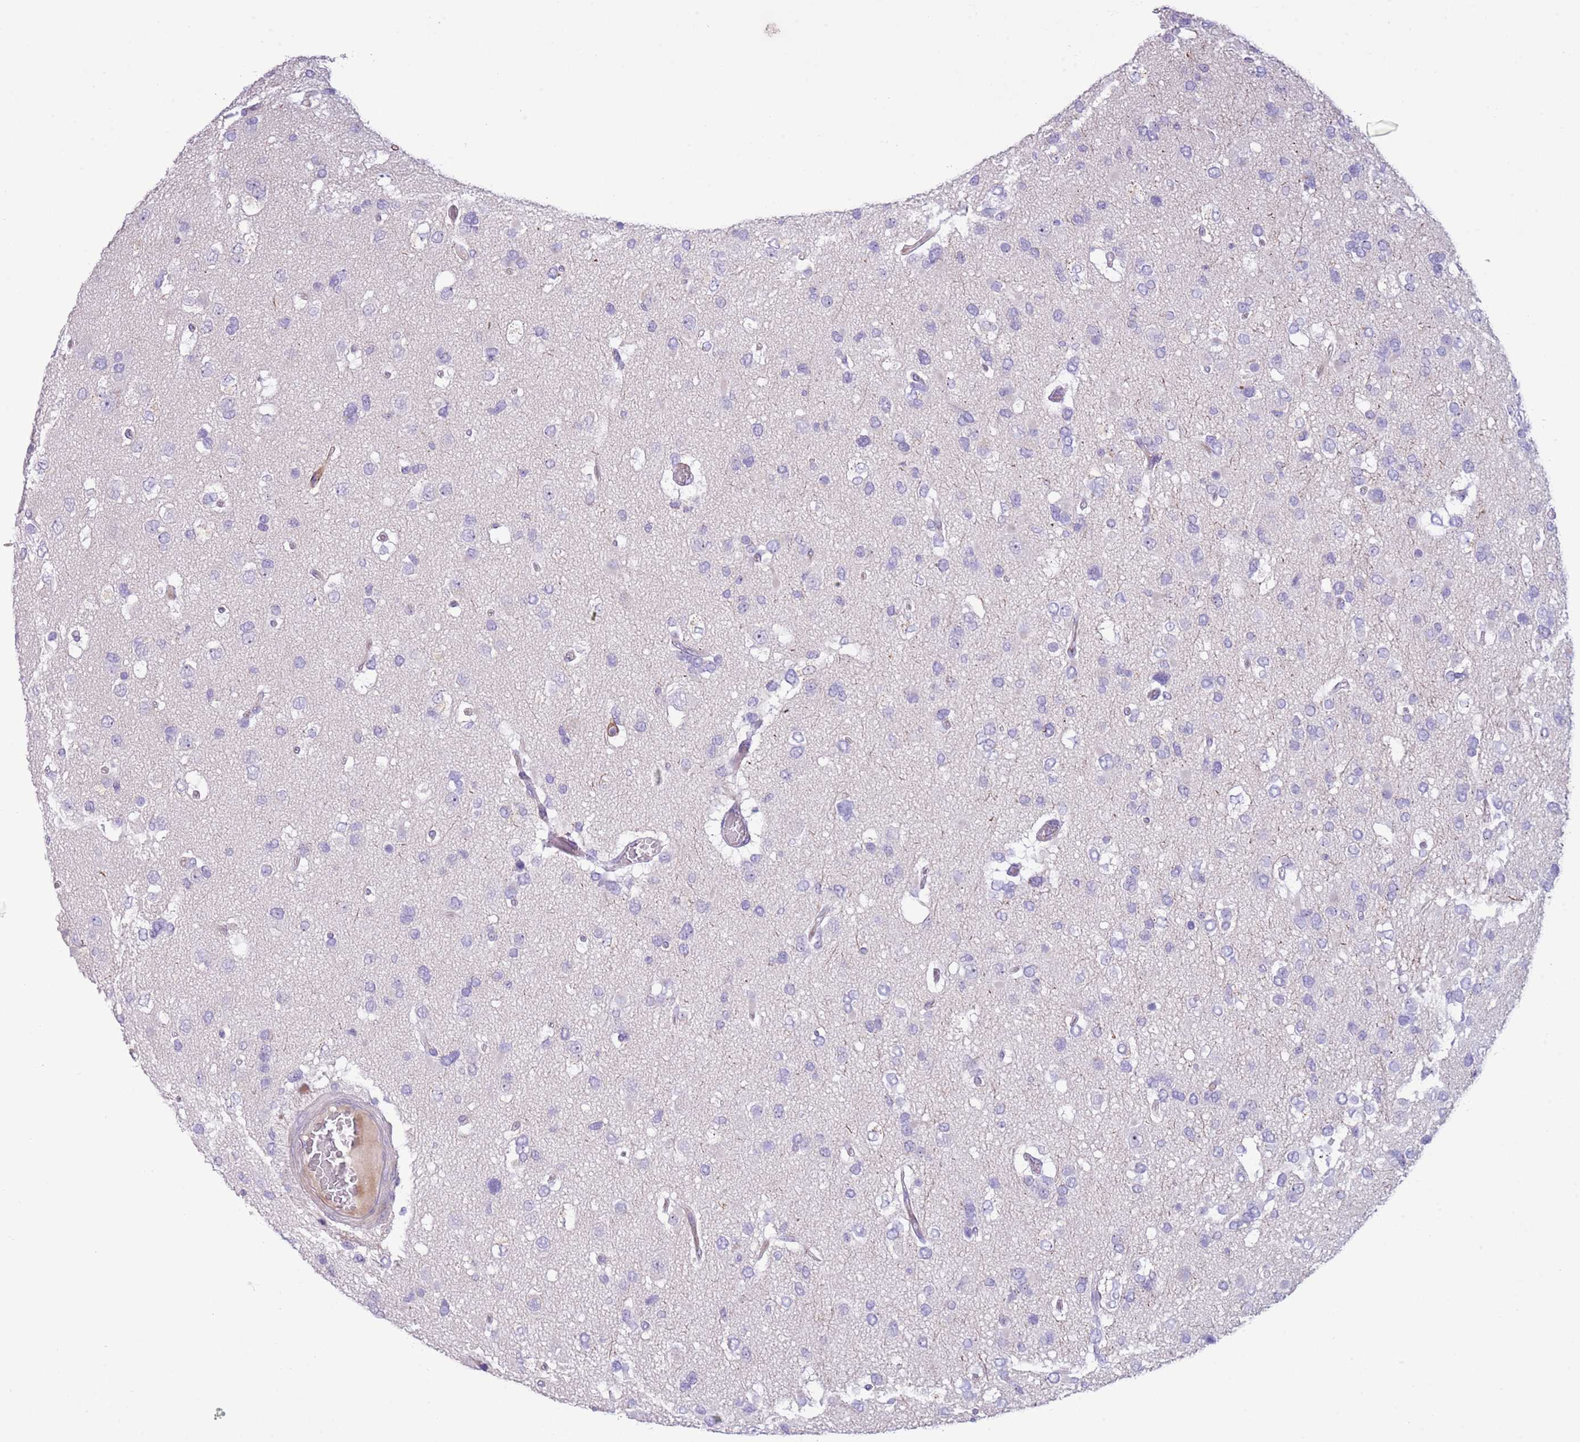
{"staining": {"intensity": "negative", "quantity": "none", "location": "none"}, "tissue": "glioma", "cell_type": "Tumor cells", "image_type": "cancer", "snomed": [{"axis": "morphology", "description": "Glioma, malignant, High grade"}, {"axis": "topography", "description": "Brain"}], "caption": "High magnification brightfield microscopy of glioma stained with DAB (3,3'-diaminobenzidine) (brown) and counterstained with hematoxylin (blue): tumor cells show no significant positivity.", "gene": "NBPF6", "patient": {"sex": "male", "age": 53}}